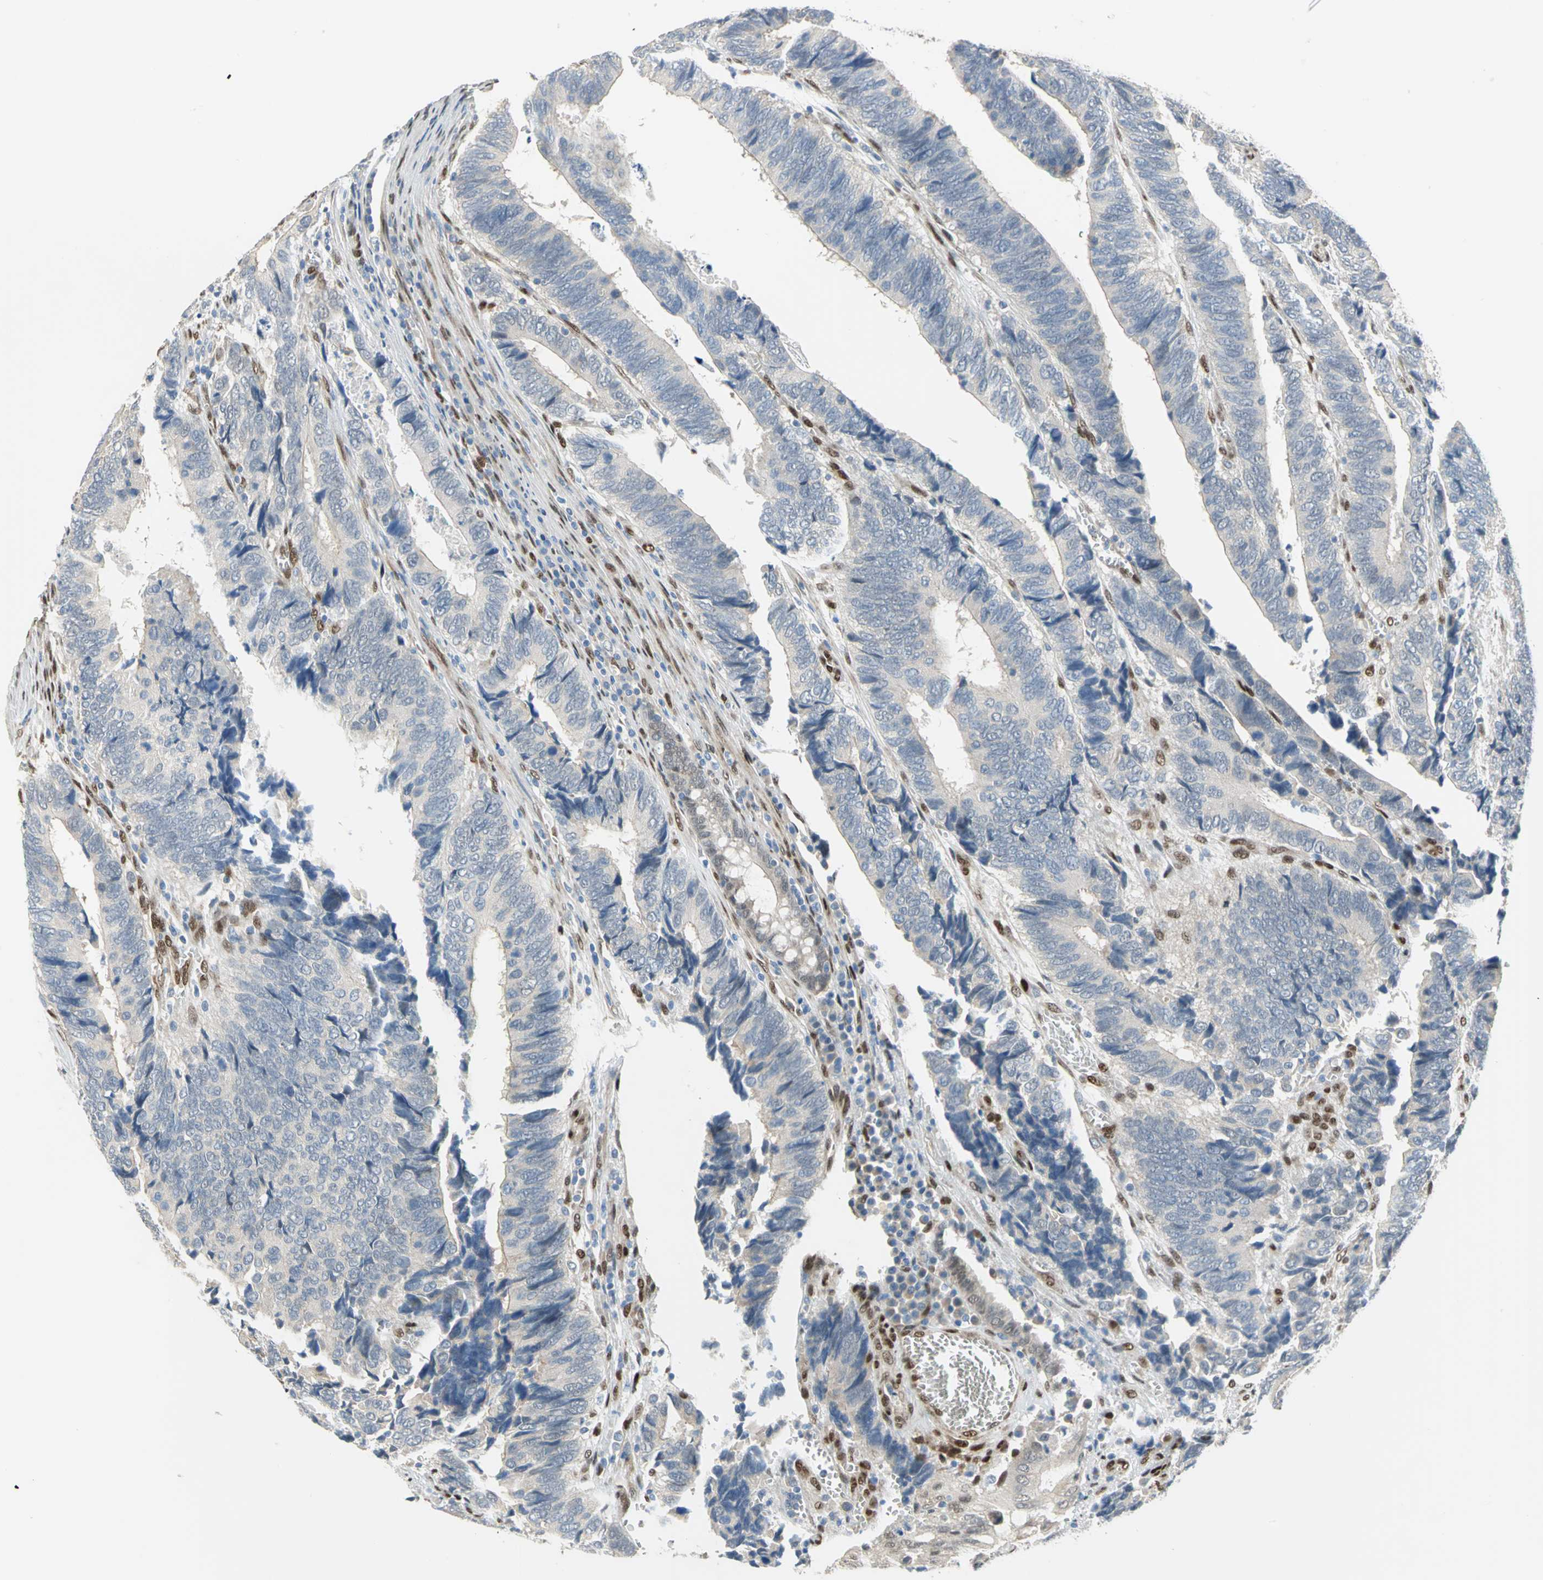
{"staining": {"intensity": "weak", "quantity": "<25%", "location": "cytoplasmic/membranous"}, "tissue": "colorectal cancer", "cell_type": "Tumor cells", "image_type": "cancer", "snomed": [{"axis": "morphology", "description": "Adenocarcinoma, NOS"}, {"axis": "topography", "description": "Colon"}], "caption": "The photomicrograph demonstrates no significant expression in tumor cells of colorectal adenocarcinoma. Brightfield microscopy of IHC stained with DAB (3,3'-diaminobenzidine) (brown) and hematoxylin (blue), captured at high magnification.", "gene": "RBFOX2", "patient": {"sex": "male", "age": 72}}